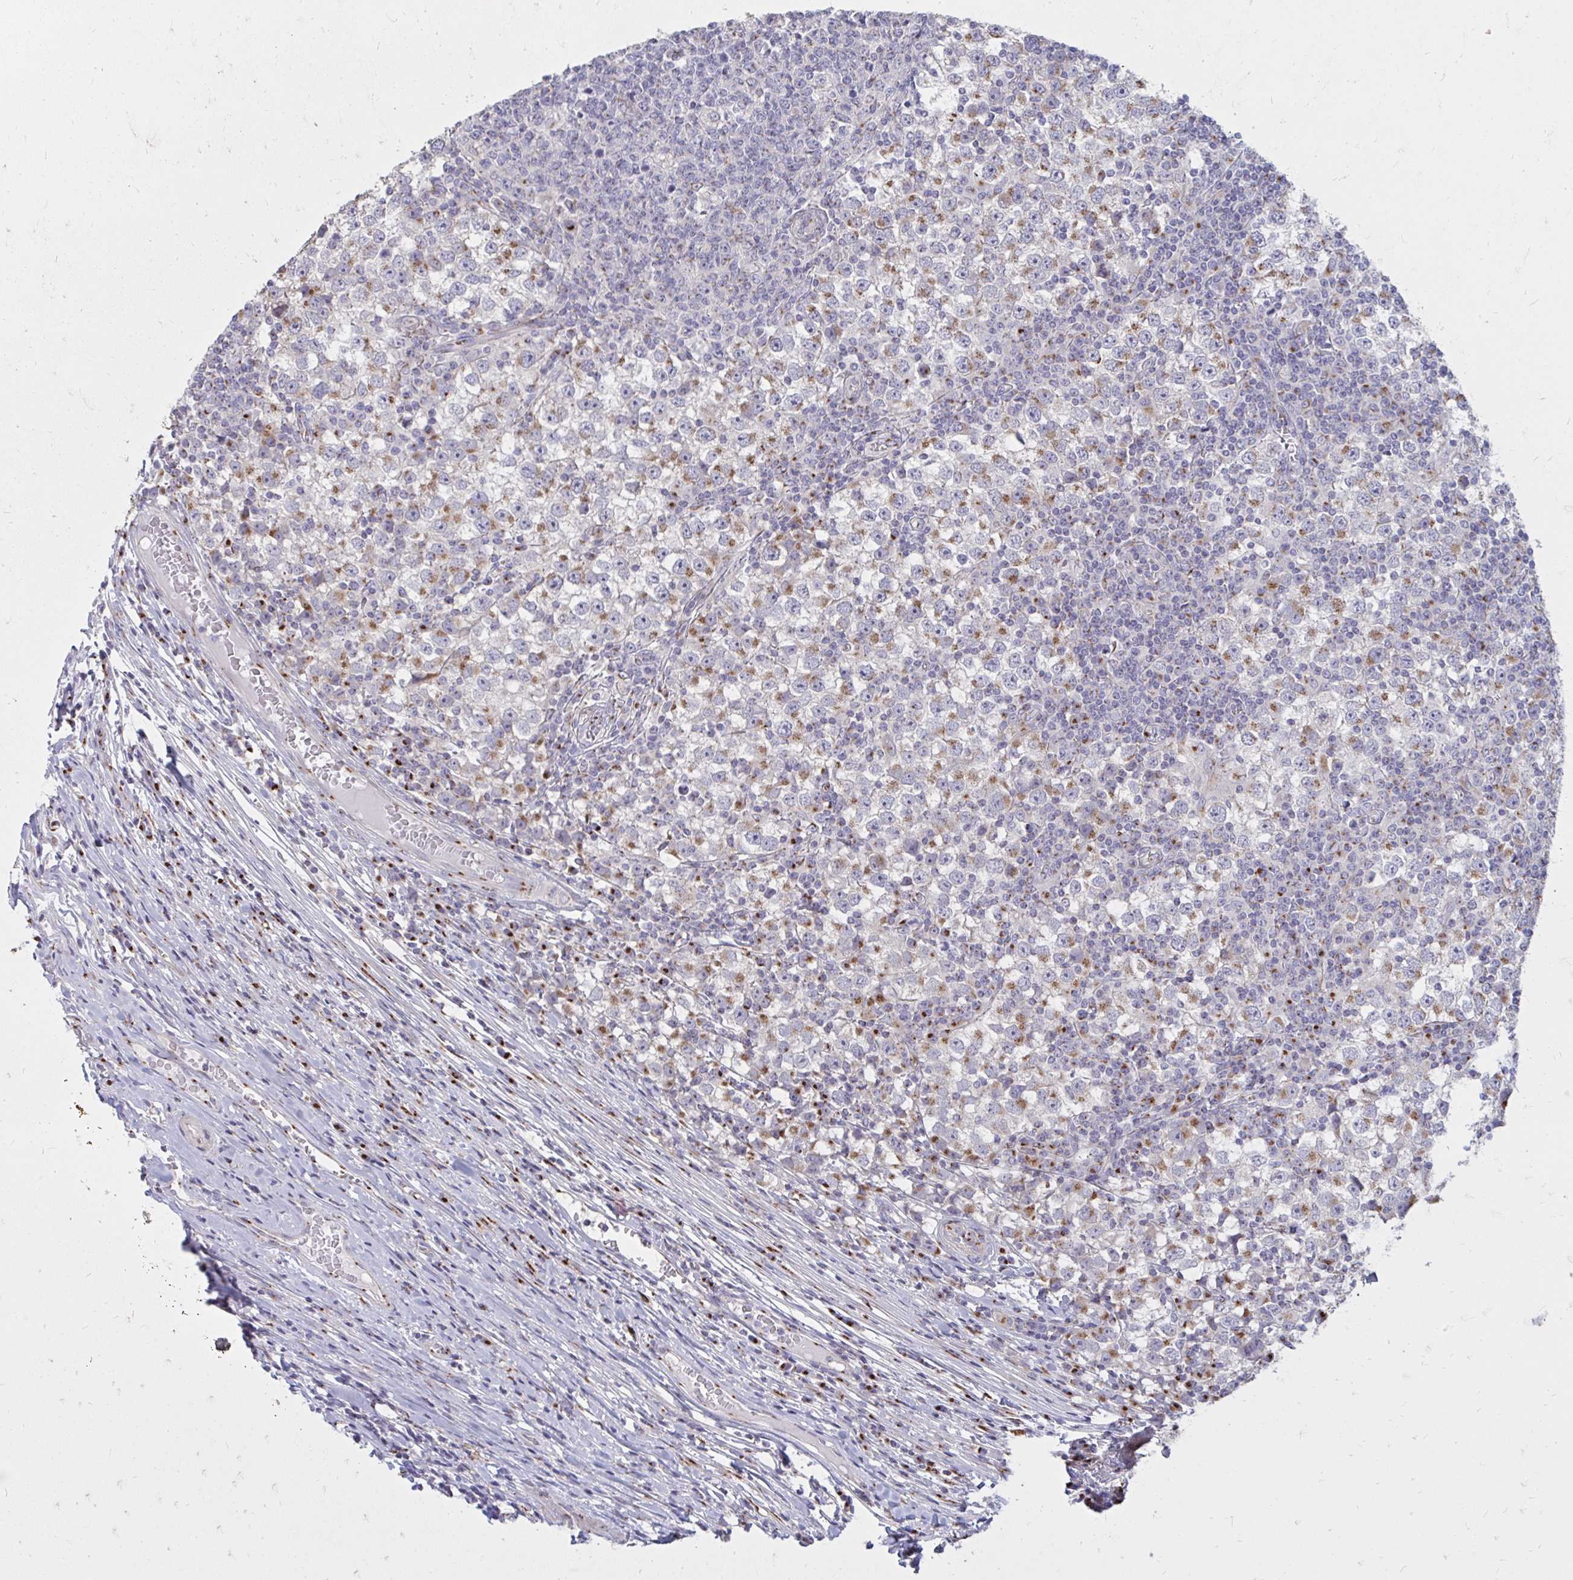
{"staining": {"intensity": "moderate", "quantity": ">75%", "location": "cytoplasmic/membranous"}, "tissue": "testis cancer", "cell_type": "Tumor cells", "image_type": "cancer", "snomed": [{"axis": "morphology", "description": "Seminoma, NOS"}, {"axis": "topography", "description": "Testis"}], "caption": "Immunohistochemical staining of testis seminoma shows medium levels of moderate cytoplasmic/membranous expression in approximately >75% of tumor cells.", "gene": "RAB6B", "patient": {"sex": "male", "age": 65}}